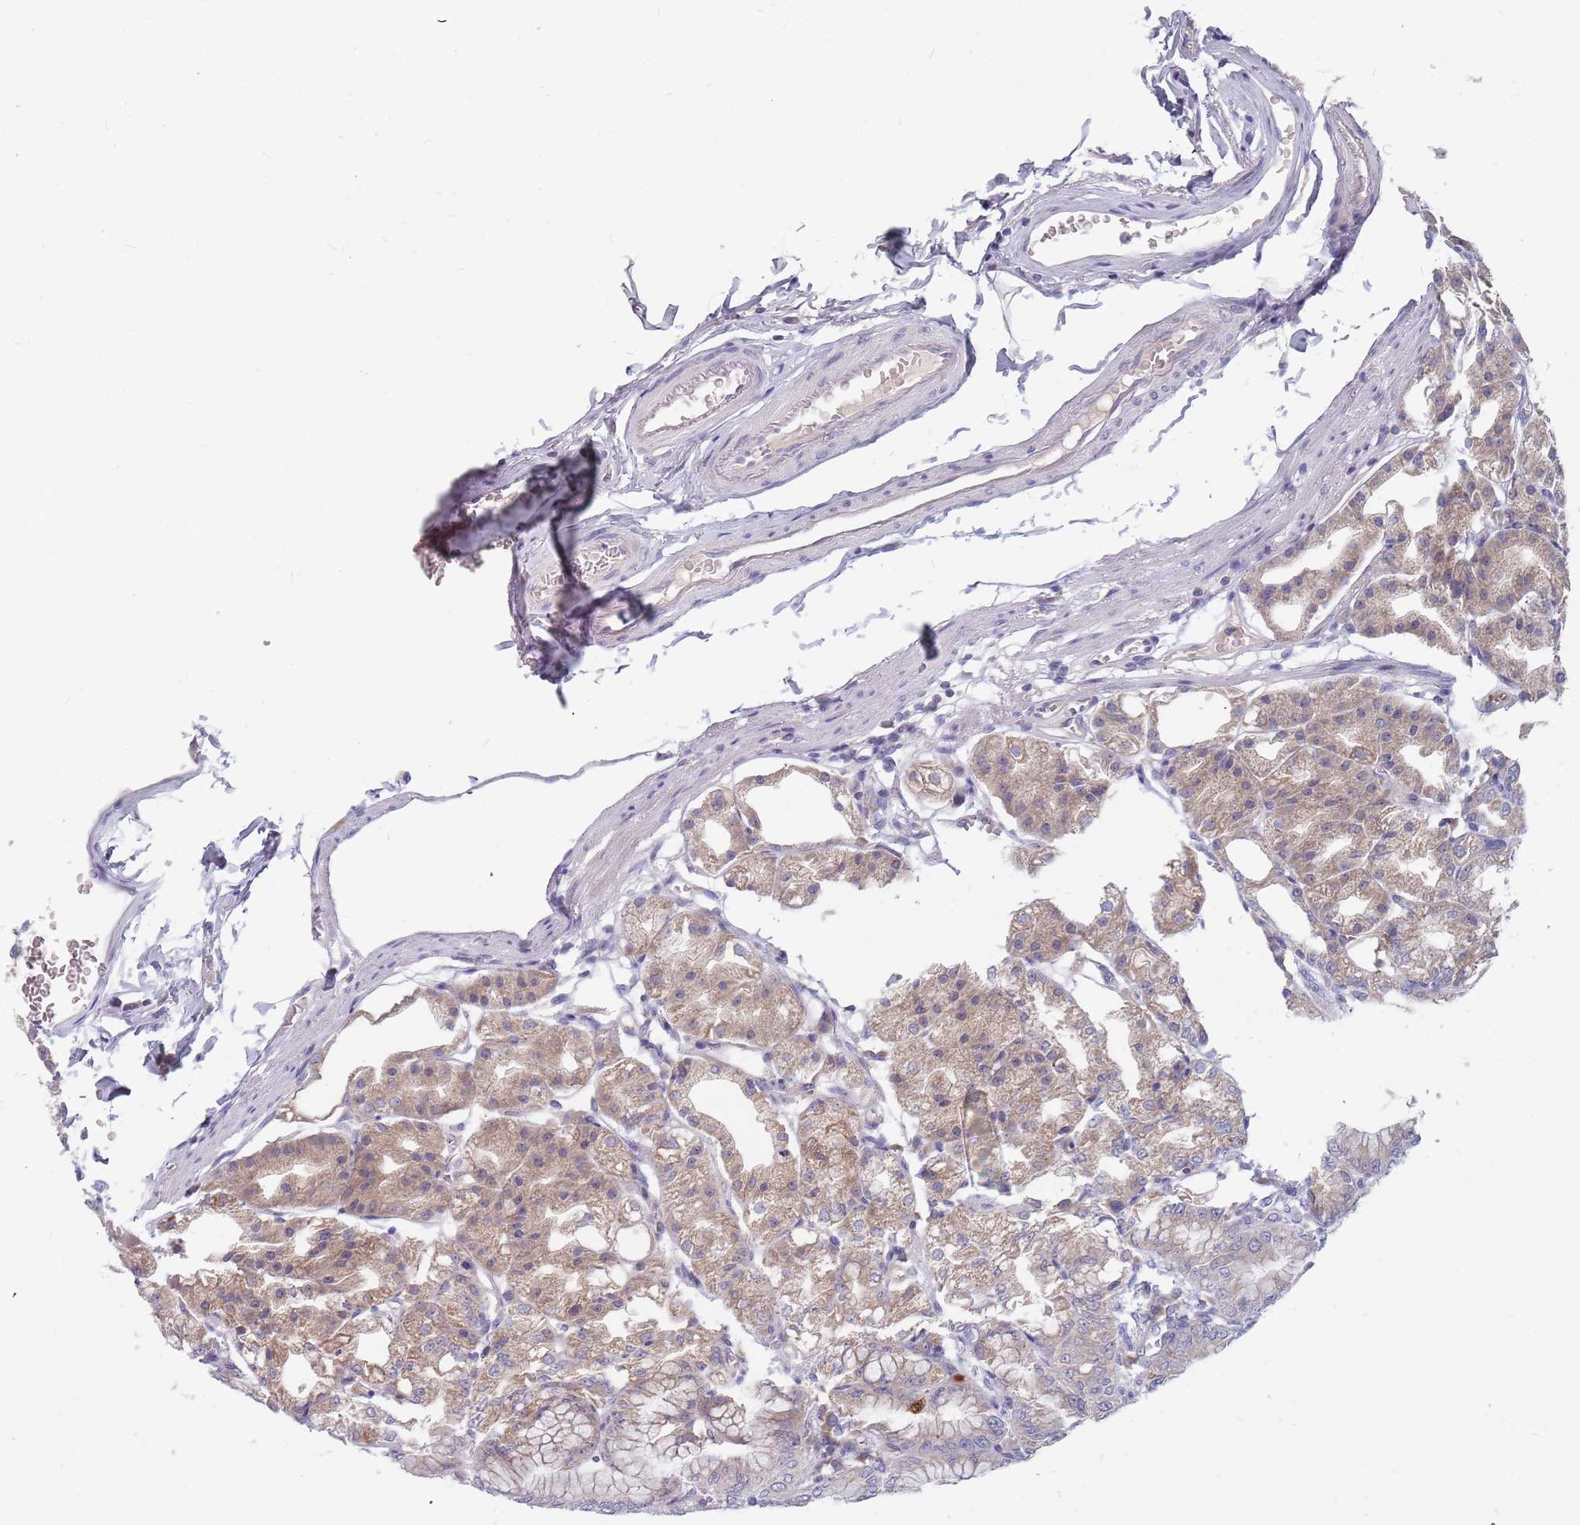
{"staining": {"intensity": "weak", "quantity": "25%-75%", "location": "cytoplasmic/membranous"}, "tissue": "stomach", "cell_type": "Glandular cells", "image_type": "normal", "snomed": [{"axis": "morphology", "description": "Normal tissue, NOS"}, {"axis": "topography", "description": "Stomach, lower"}], "caption": "IHC micrograph of benign stomach: human stomach stained using IHC exhibits low levels of weak protein expression localized specifically in the cytoplasmic/membranous of glandular cells, appearing as a cytoplasmic/membranous brown color.", "gene": "CMTR2", "patient": {"sex": "male", "age": 71}}